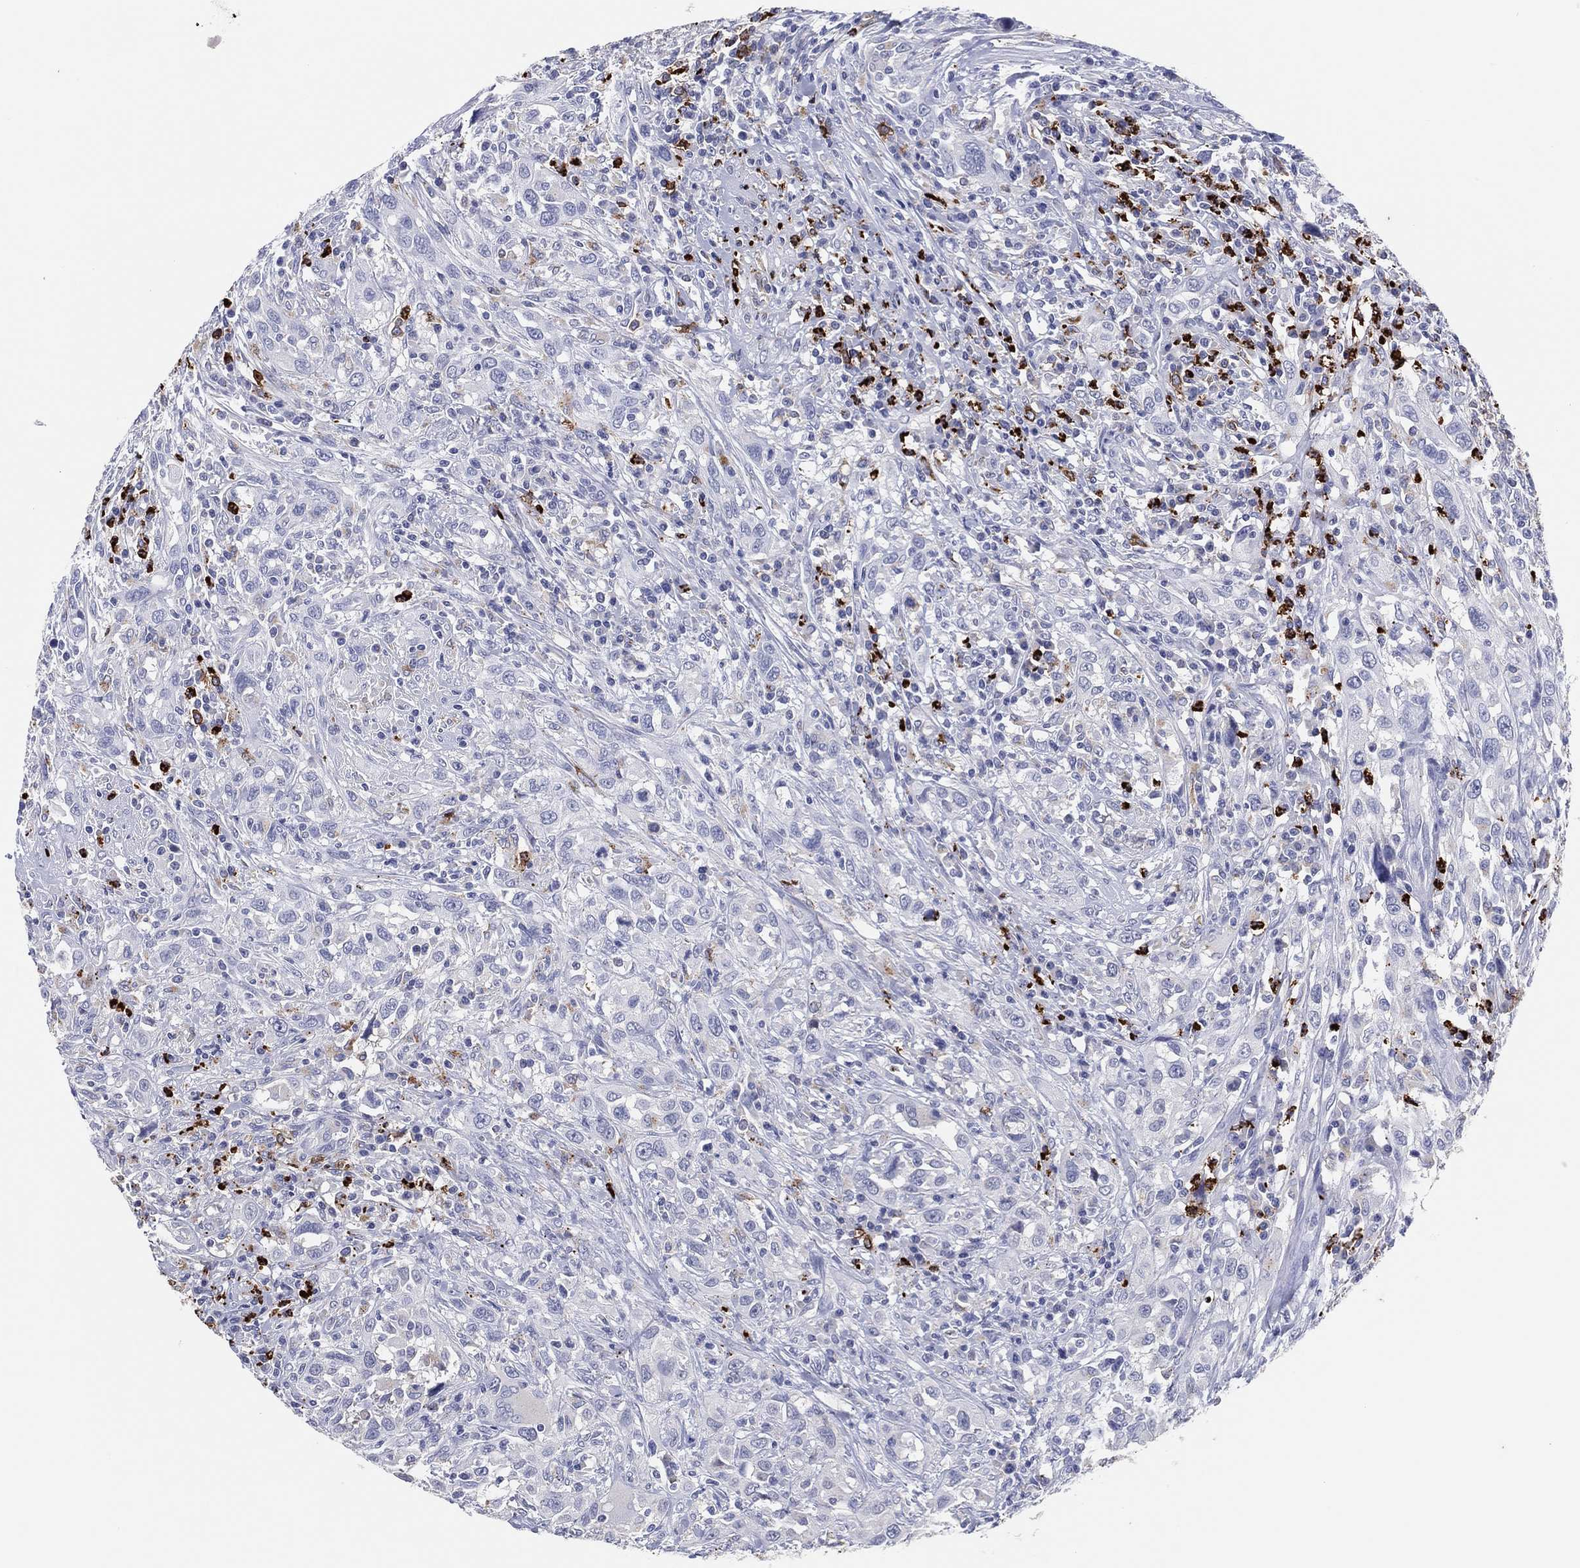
{"staining": {"intensity": "negative", "quantity": "none", "location": "none"}, "tissue": "urothelial cancer", "cell_type": "Tumor cells", "image_type": "cancer", "snomed": [{"axis": "morphology", "description": "Urothelial carcinoma, NOS"}, {"axis": "morphology", "description": "Urothelial carcinoma, High grade"}, {"axis": "topography", "description": "Urinary bladder"}], "caption": "Tumor cells show no significant protein staining in transitional cell carcinoma.", "gene": "PLAC8", "patient": {"sex": "female", "age": 64}}